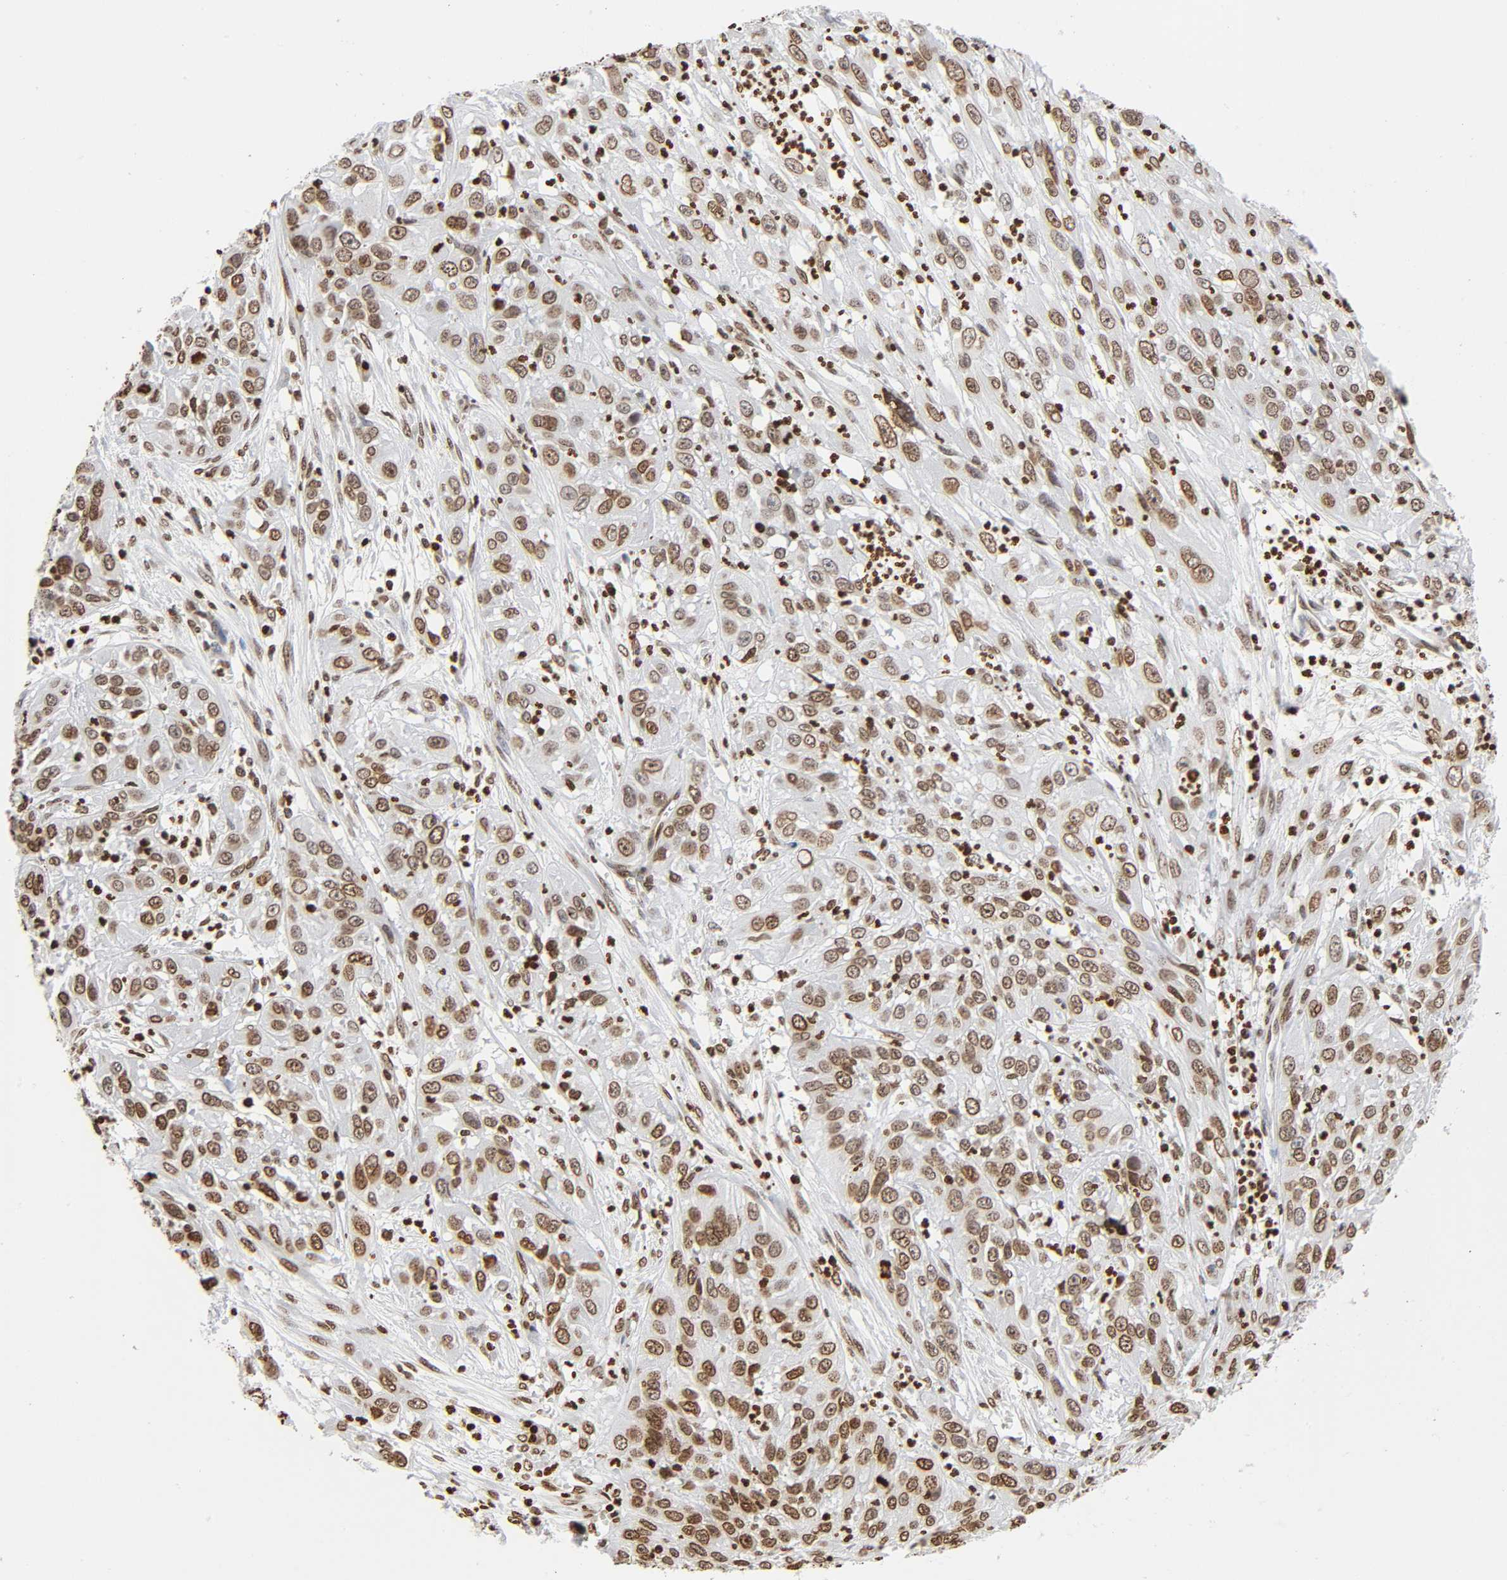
{"staining": {"intensity": "moderate", "quantity": ">75%", "location": "nuclear"}, "tissue": "cervical cancer", "cell_type": "Tumor cells", "image_type": "cancer", "snomed": [{"axis": "morphology", "description": "Squamous cell carcinoma, NOS"}, {"axis": "topography", "description": "Cervix"}], "caption": "Cervical cancer (squamous cell carcinoma) was stained to show a protein in brown. There is medium levels of moderate nuclear expression in about >75% of tumor cells.", "gene": "HOXA6", "patient": {"sex": "female", "age": 32}}